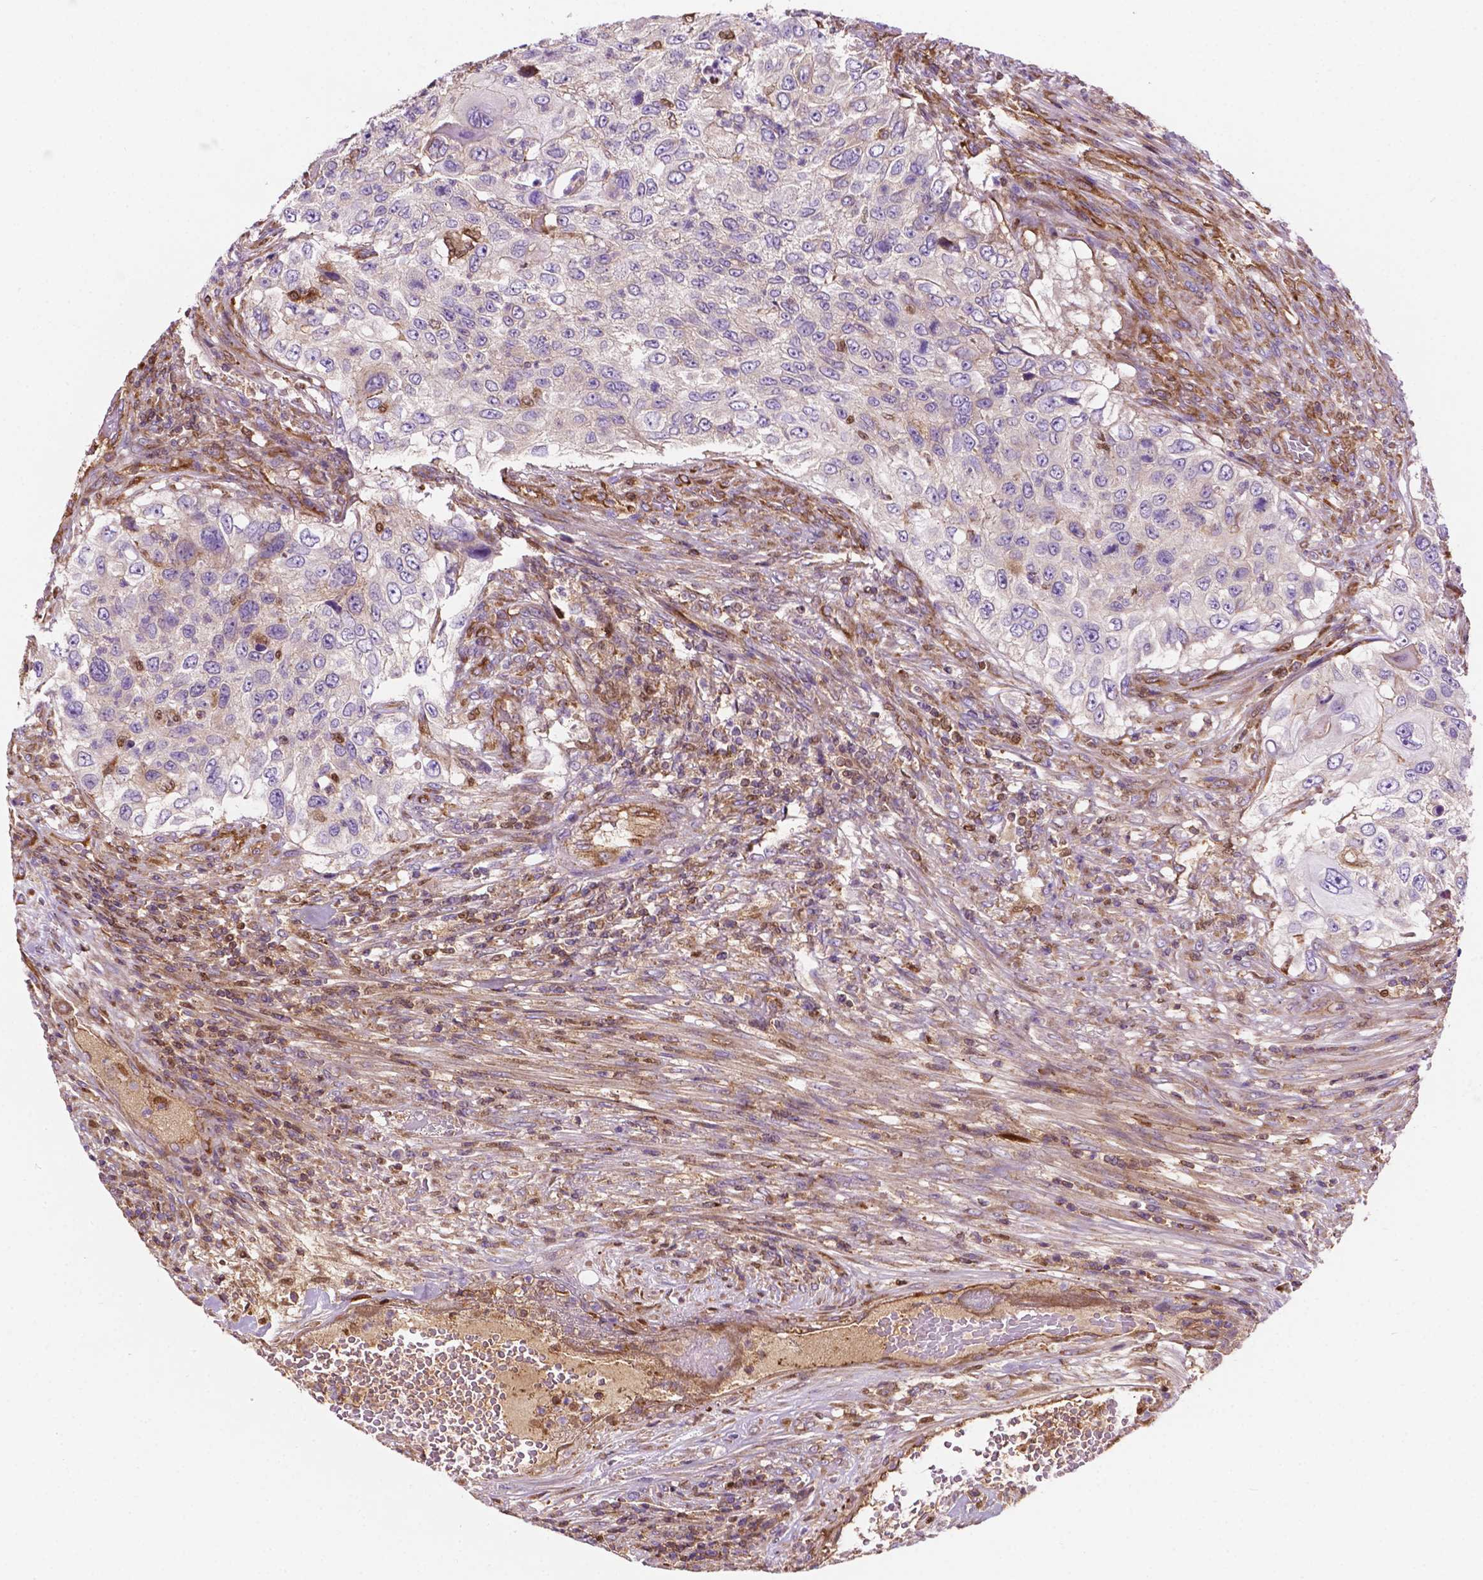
{"staining": {"intensity": "negative", "quantity": "none", "location": "none"}, "tissue": "urothelial cancer", "cell_type": "Tumor cells", "image_type": "cancer", "snomed": [{"axis": "morphology", "description": "Urothelial carcinoma, High grade"}, {"axis": "topography", "description": "Urinary bladder"}], "caption": "Tumor cells are negative for brown protein staining in urothelial cancer.", "gene": "DCN", "patient": {"sex": "female", "age": 60}}